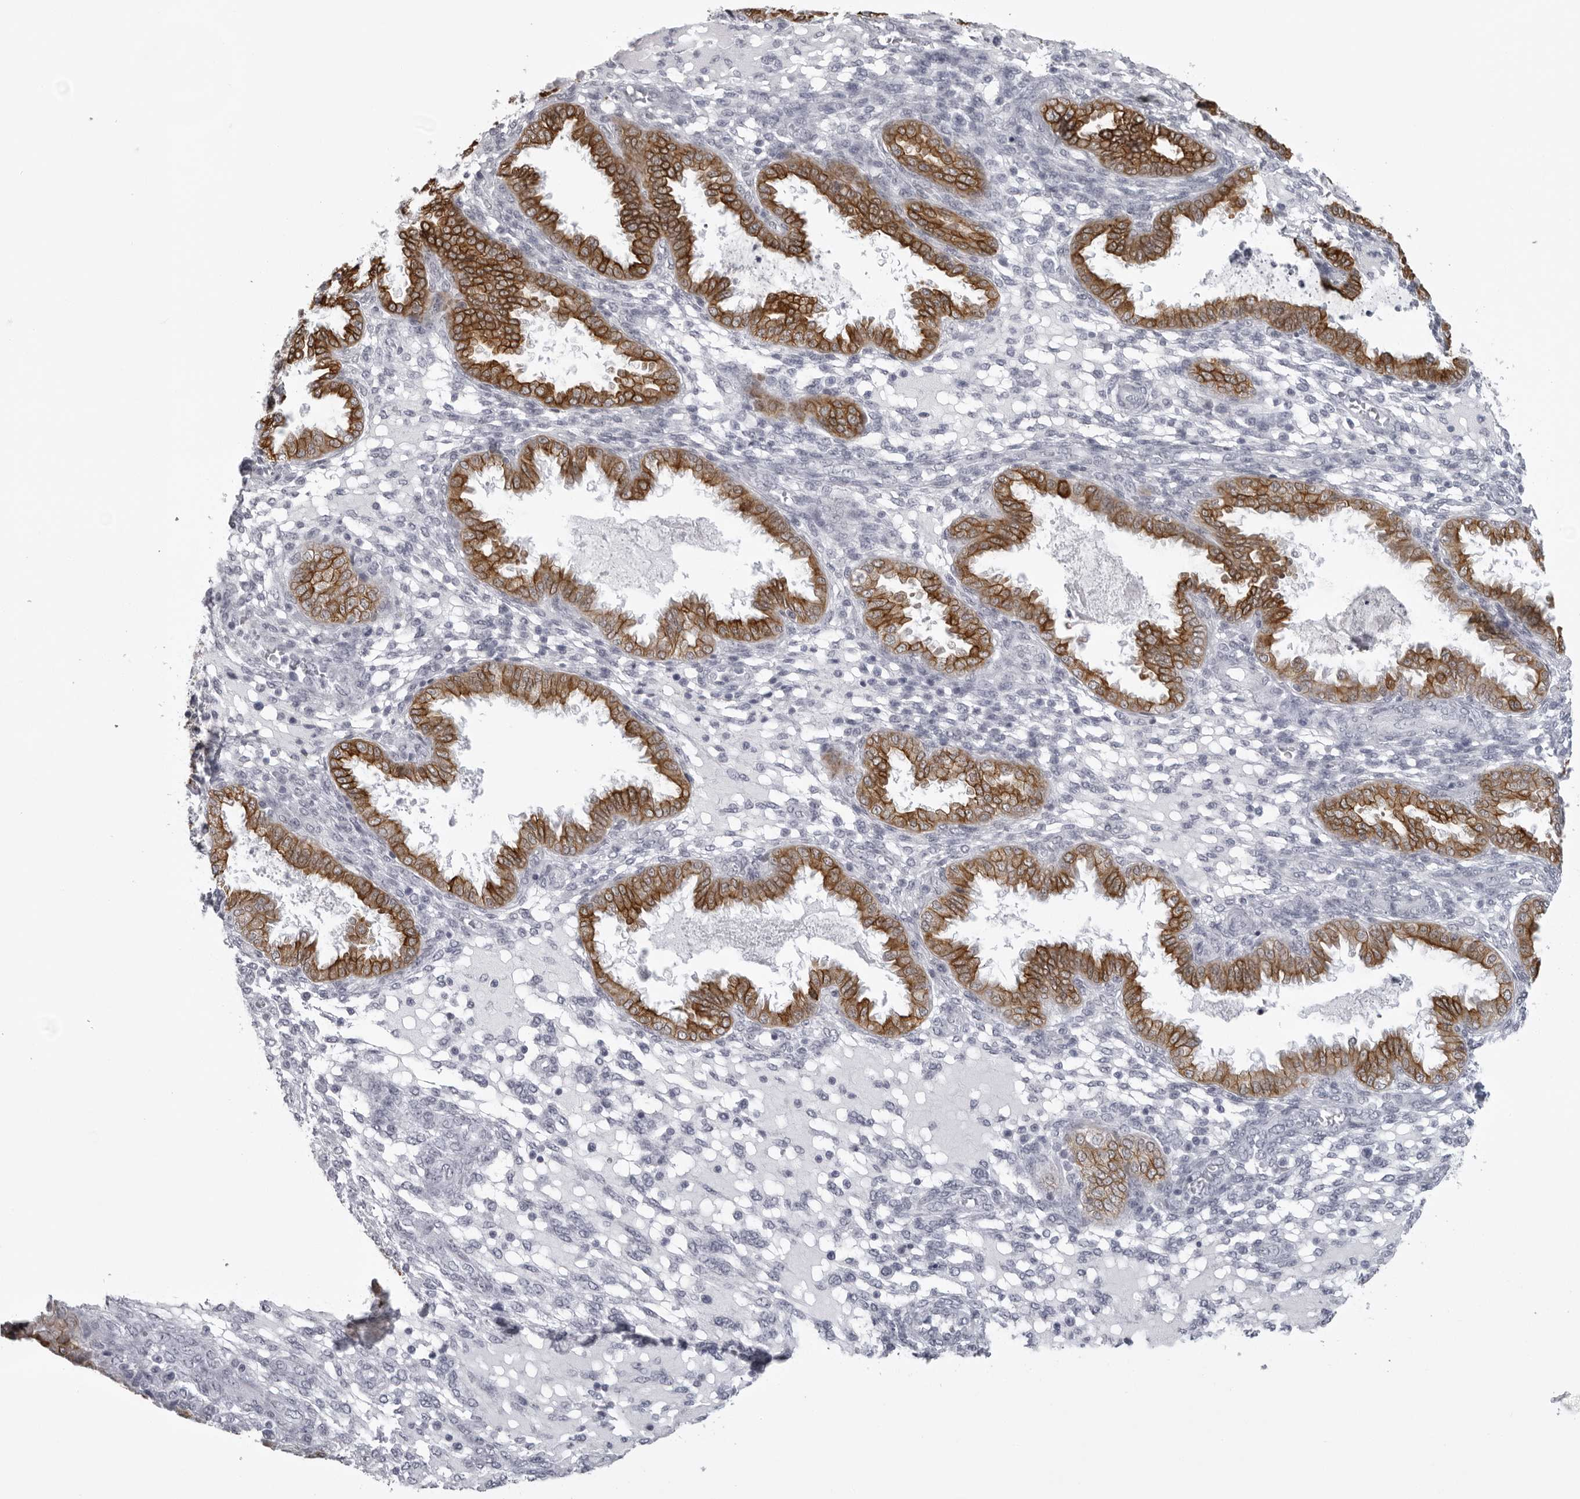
{"staining": {"intensity": "negative", "quantity": "none", "location": "none"}, "tissue": "endometrium", "cell_type": "Cells in endometrial stroma", "image_type": "normal", "snomed": [{"axis": "morphology", "description": "Normal tissue, NOS"}, {"axis": "topography", "description": "Endometrium"}], "caption": "Immunohistochemistry (IHC) image of benign endometrium stained for a protein (brown), which shows no expression in cells in endometrial stroma. Nuclei are stained in blue.", "gene": "UROD", "patient": {"sex": "female", "age": 33}}